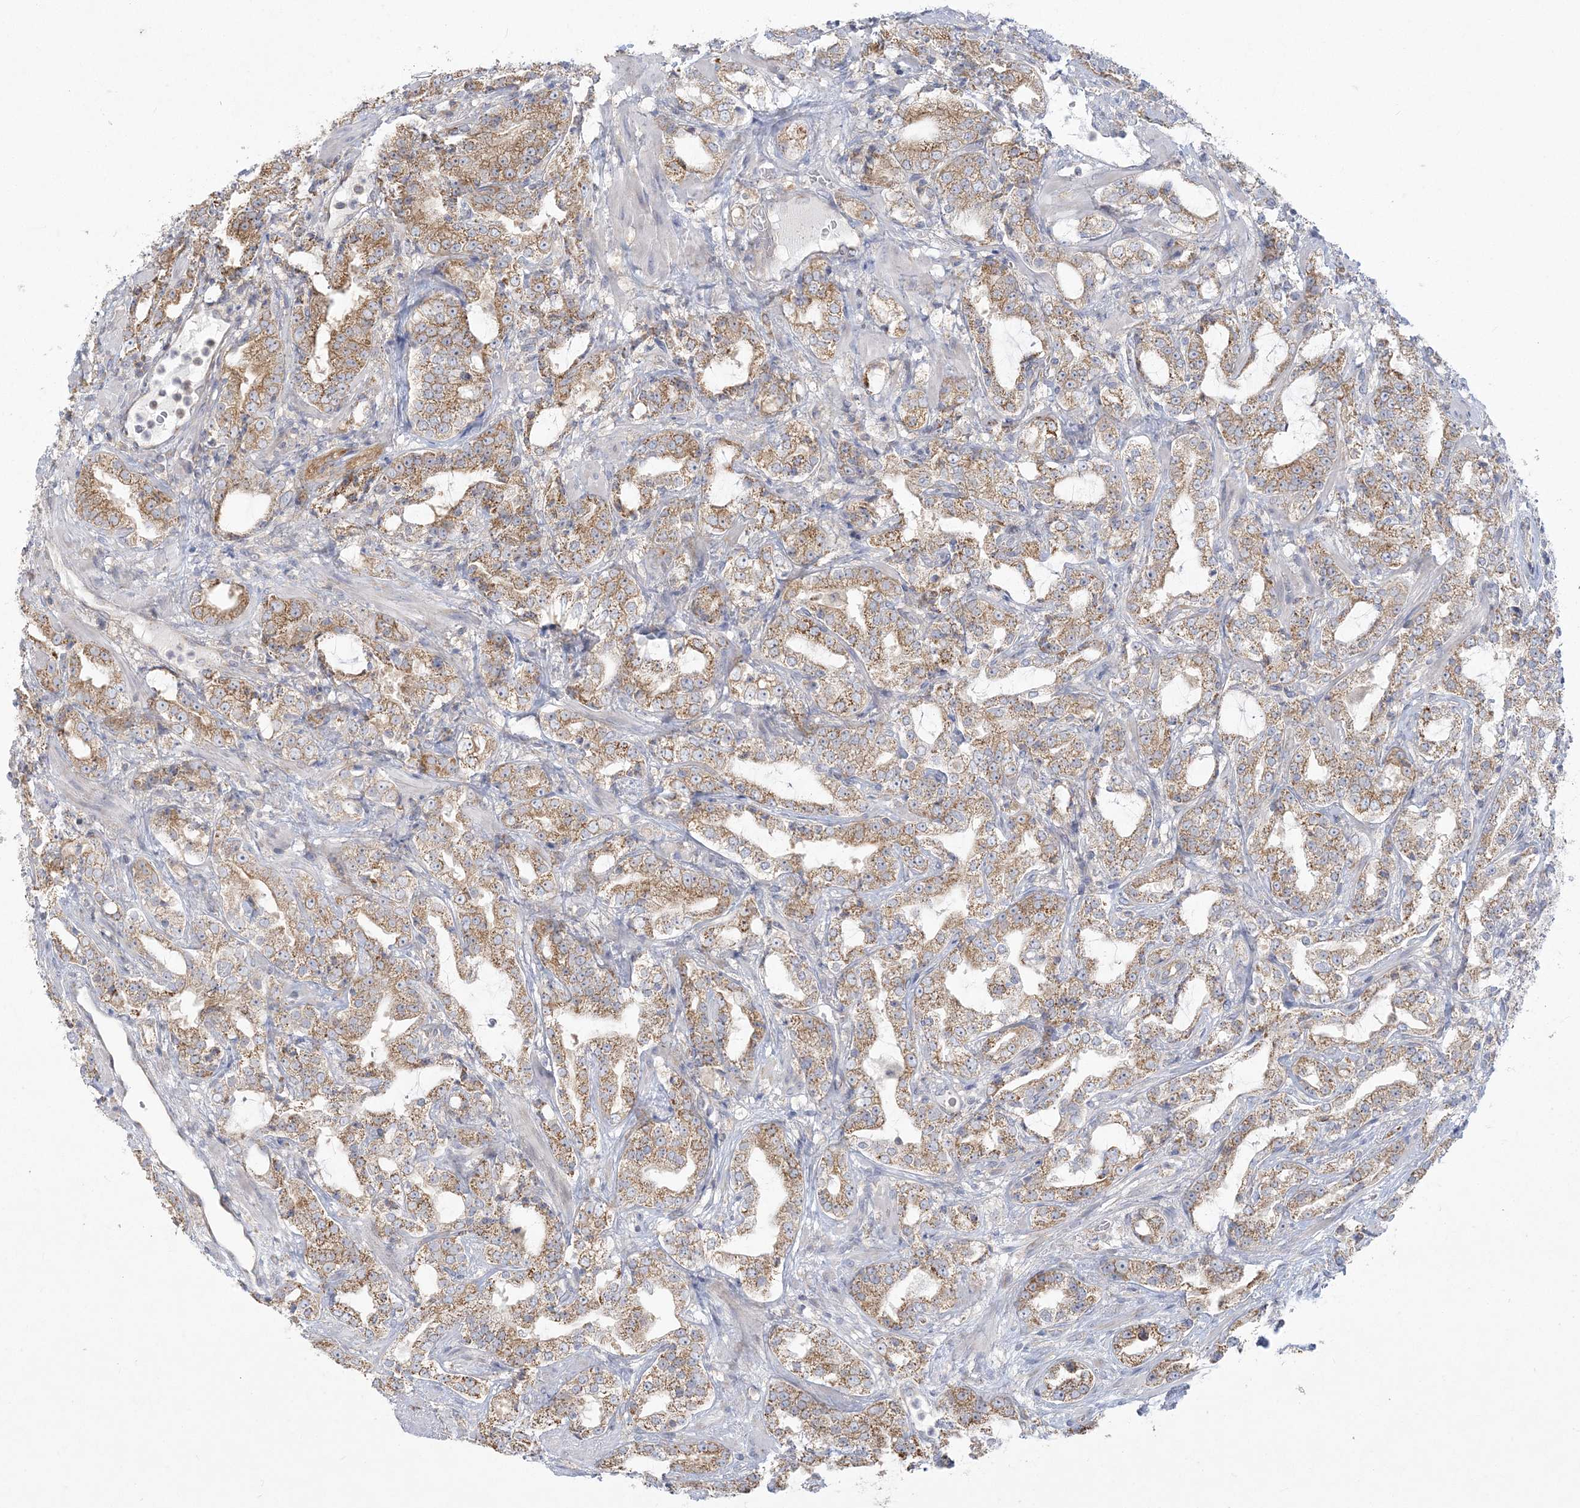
{"staining": {"intensity": "moderate", "quantity": ">75%", "location": "cytoplasmic/membranous"}, "tissue": "prostate cancer", "cell_type": "Tumor cells", "image_type": "cancer", "snomed": [{"axis": "morphology", "description": "Adenocarcinoma, High grade"}, {"axis": "topography", "description": "Prostate"}], "caption": "Adenocarcinoma (high-grade) (prostate) tissue displays moderate cytoplasmic/membranous positivity in approximately >75% of tumor cells", "gene": "ZC3H6", "patient": {"sex": "male", "age": 64}}